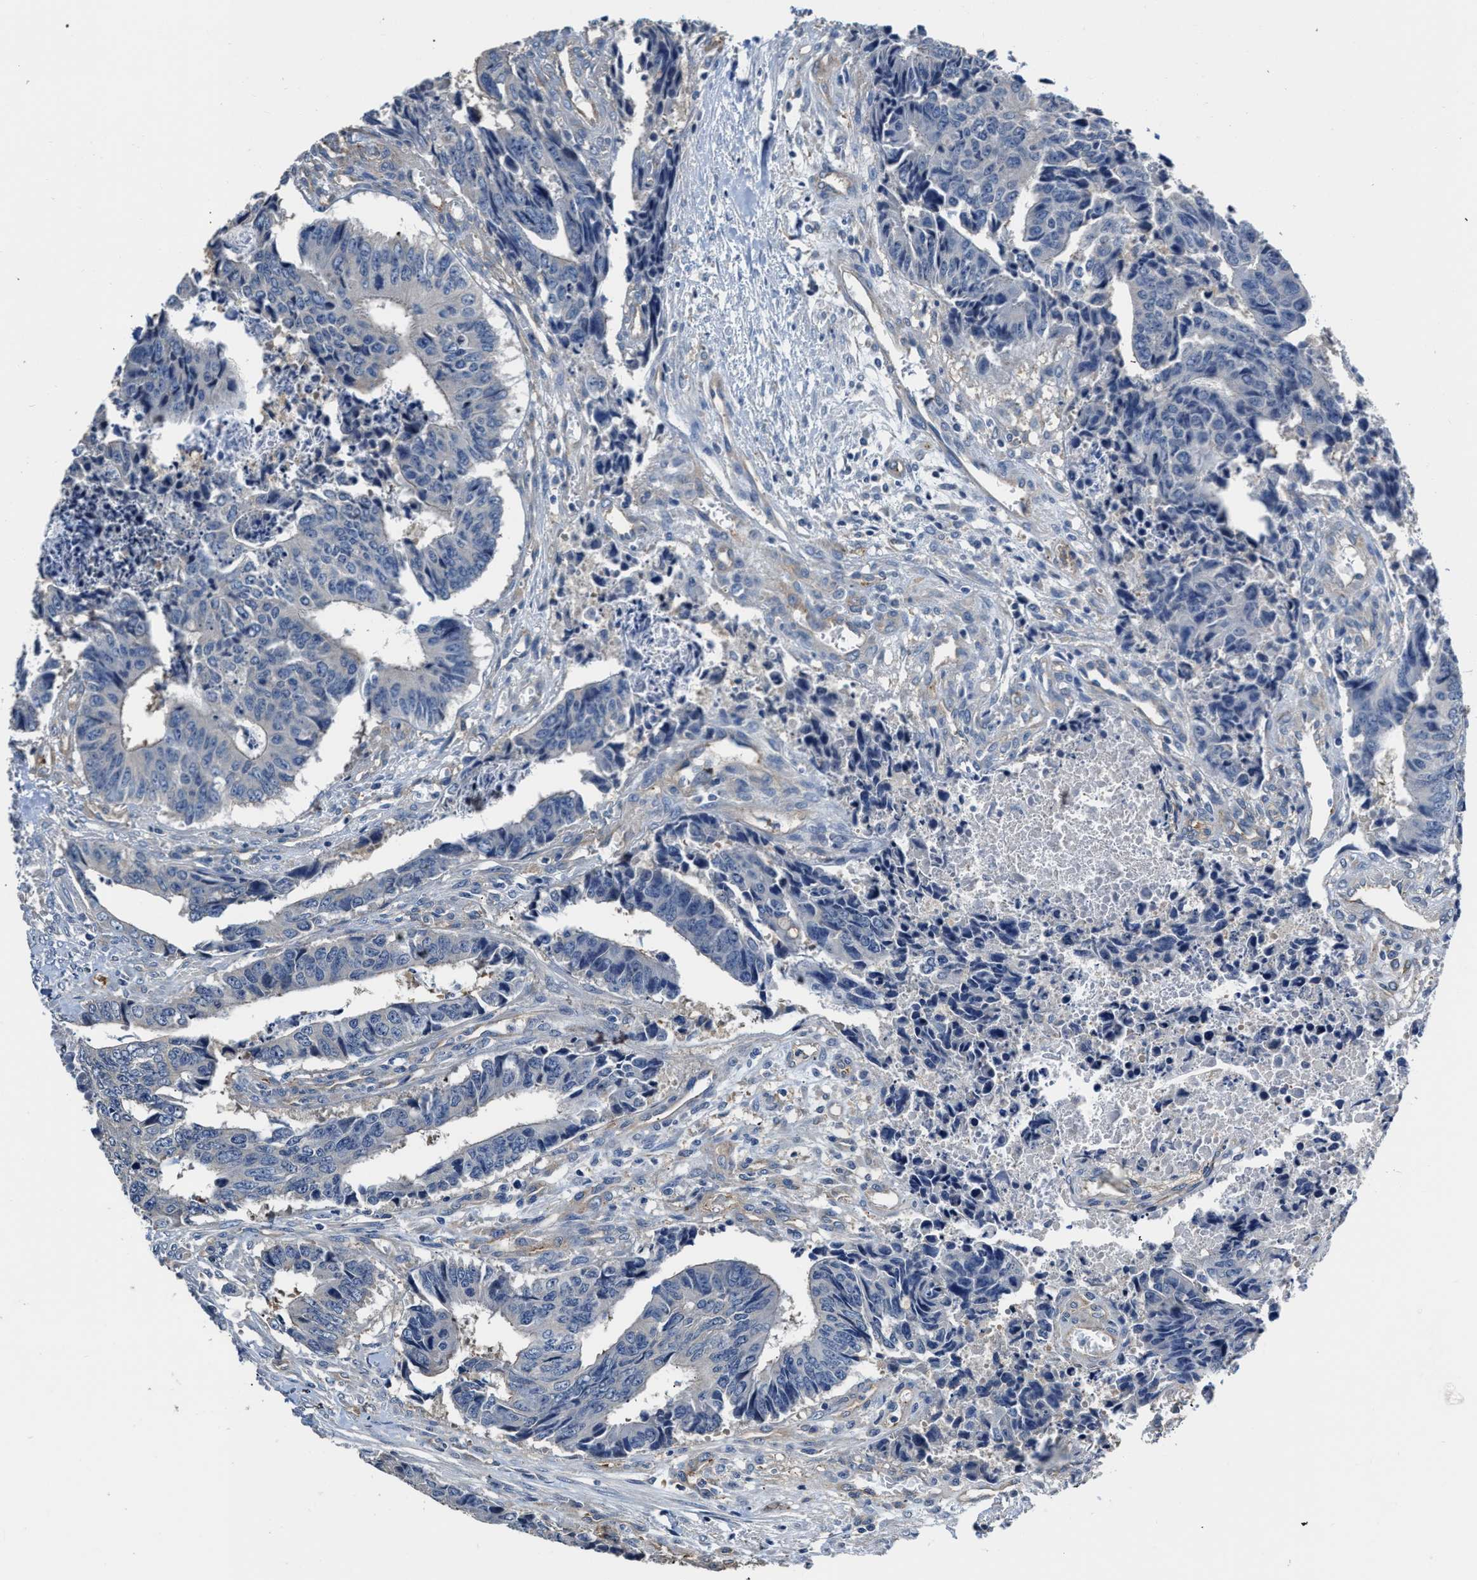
{"staining": {"intensity": "negative", "quantity": "none", "location": "none"}, "tissue": "colorectal cancer", "cell_type": "Tumor cells", "image_type": "cancer", "snomed": [{"axis": "morphology", "description": "Adenocarcinoma, NOS"}, {"axis": "topography", "description": "Rectum"}], "caption": "The immunohistochemistry (IHC) histopathology image has no significant positivity in tumor cells of colorectal cancer tissue. (Immunohistochemistry (ihc), brightfield microscopy, high magnification).", "gene": "C22orf42", "patient": {"sex": "male", "age": 84}}